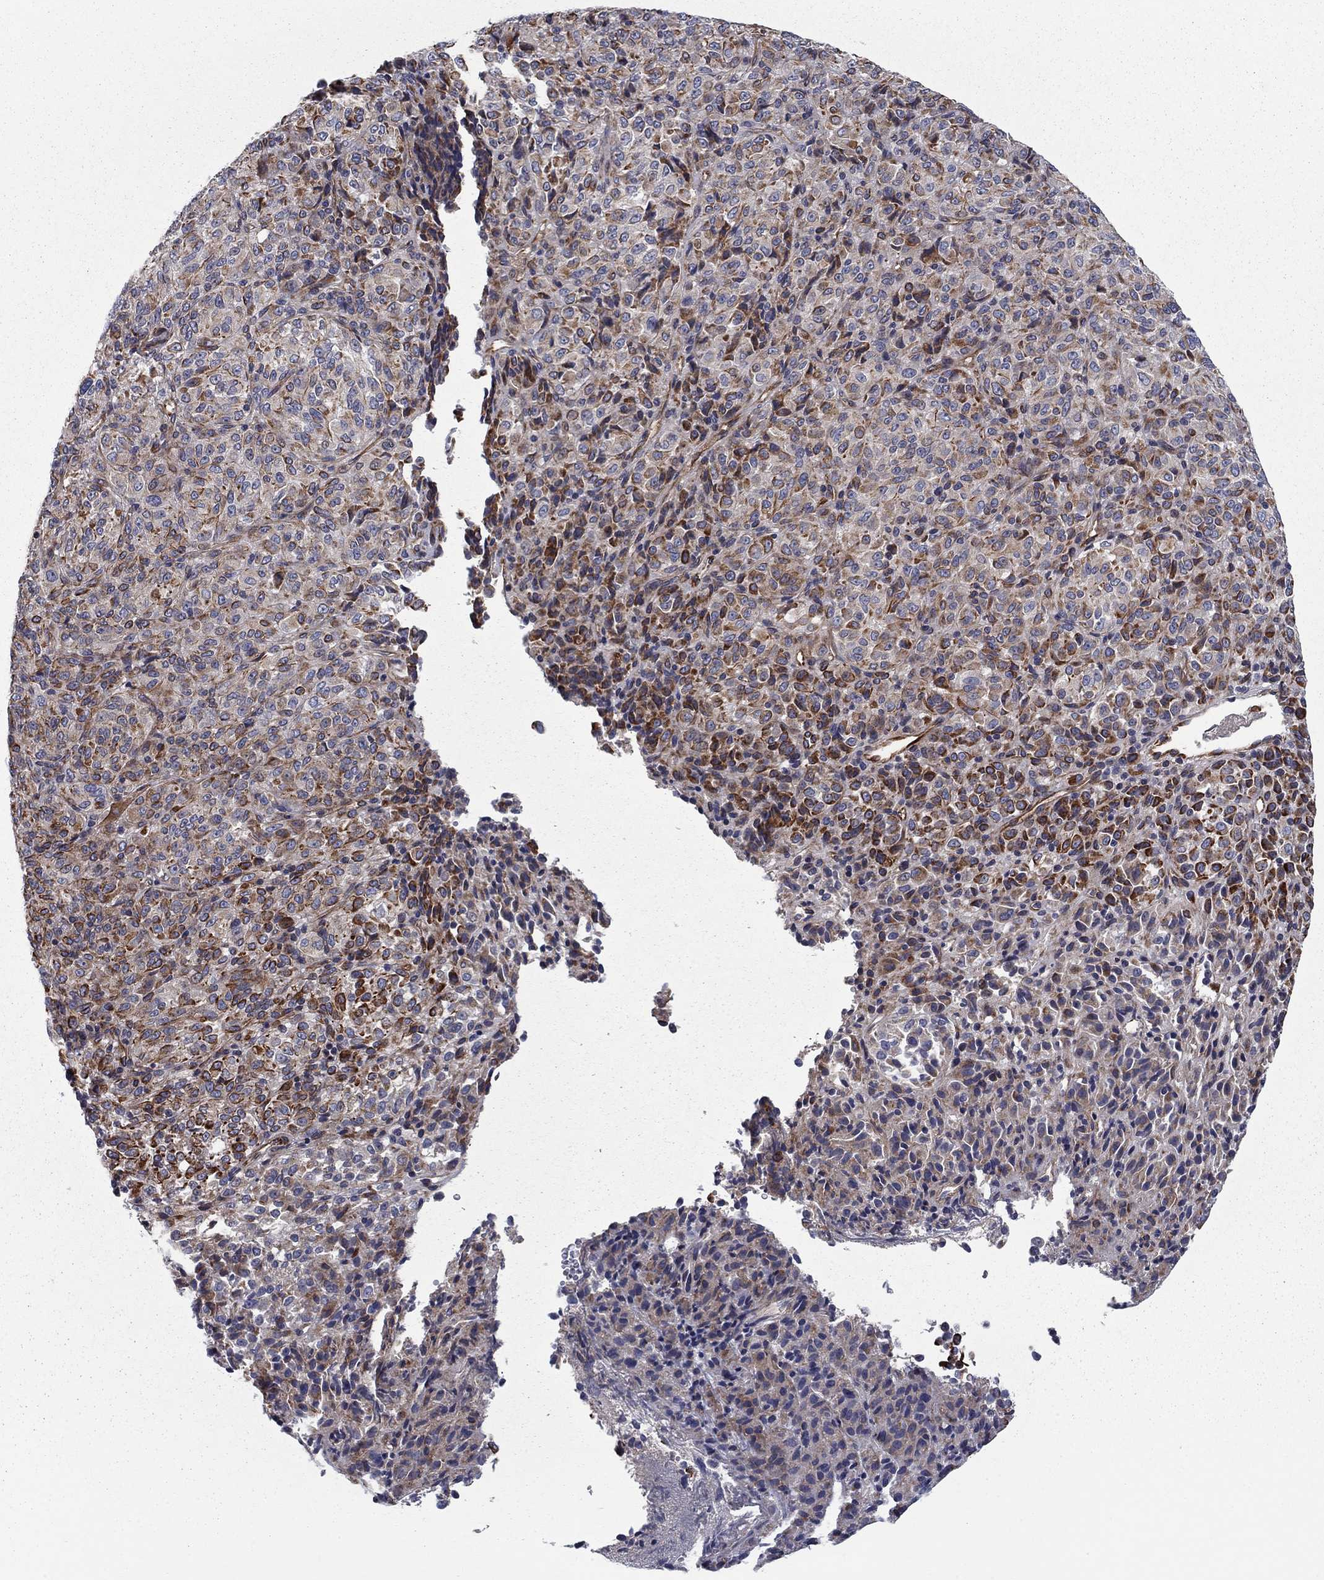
{"staining": {"intensity": "moderate", "quantity": "25%-75%", "location": "cytoplasmic/membranous"}, "tissue": "melanoma", "cell_type": "Tumor cells", "image_type": "cancer", "snomed": [{"axis": "morphology", "description": "Malignant melanoma, Metastatic site"}, {"axis": "topography", "description": "Brain"}], "caption": "Brown immunohistochemical staining in malignant melanoma (metastatic site) shows moderate cytoplasmic/membranous positivity in approximately 25%-75% of tumor cells. Using DAB (brown) and hematoxylin (blue) stains, captured at high magnification using brightfield microscopy.", "gene": "CLSTN1", "patient": {"sex": "female", "age": 56}}